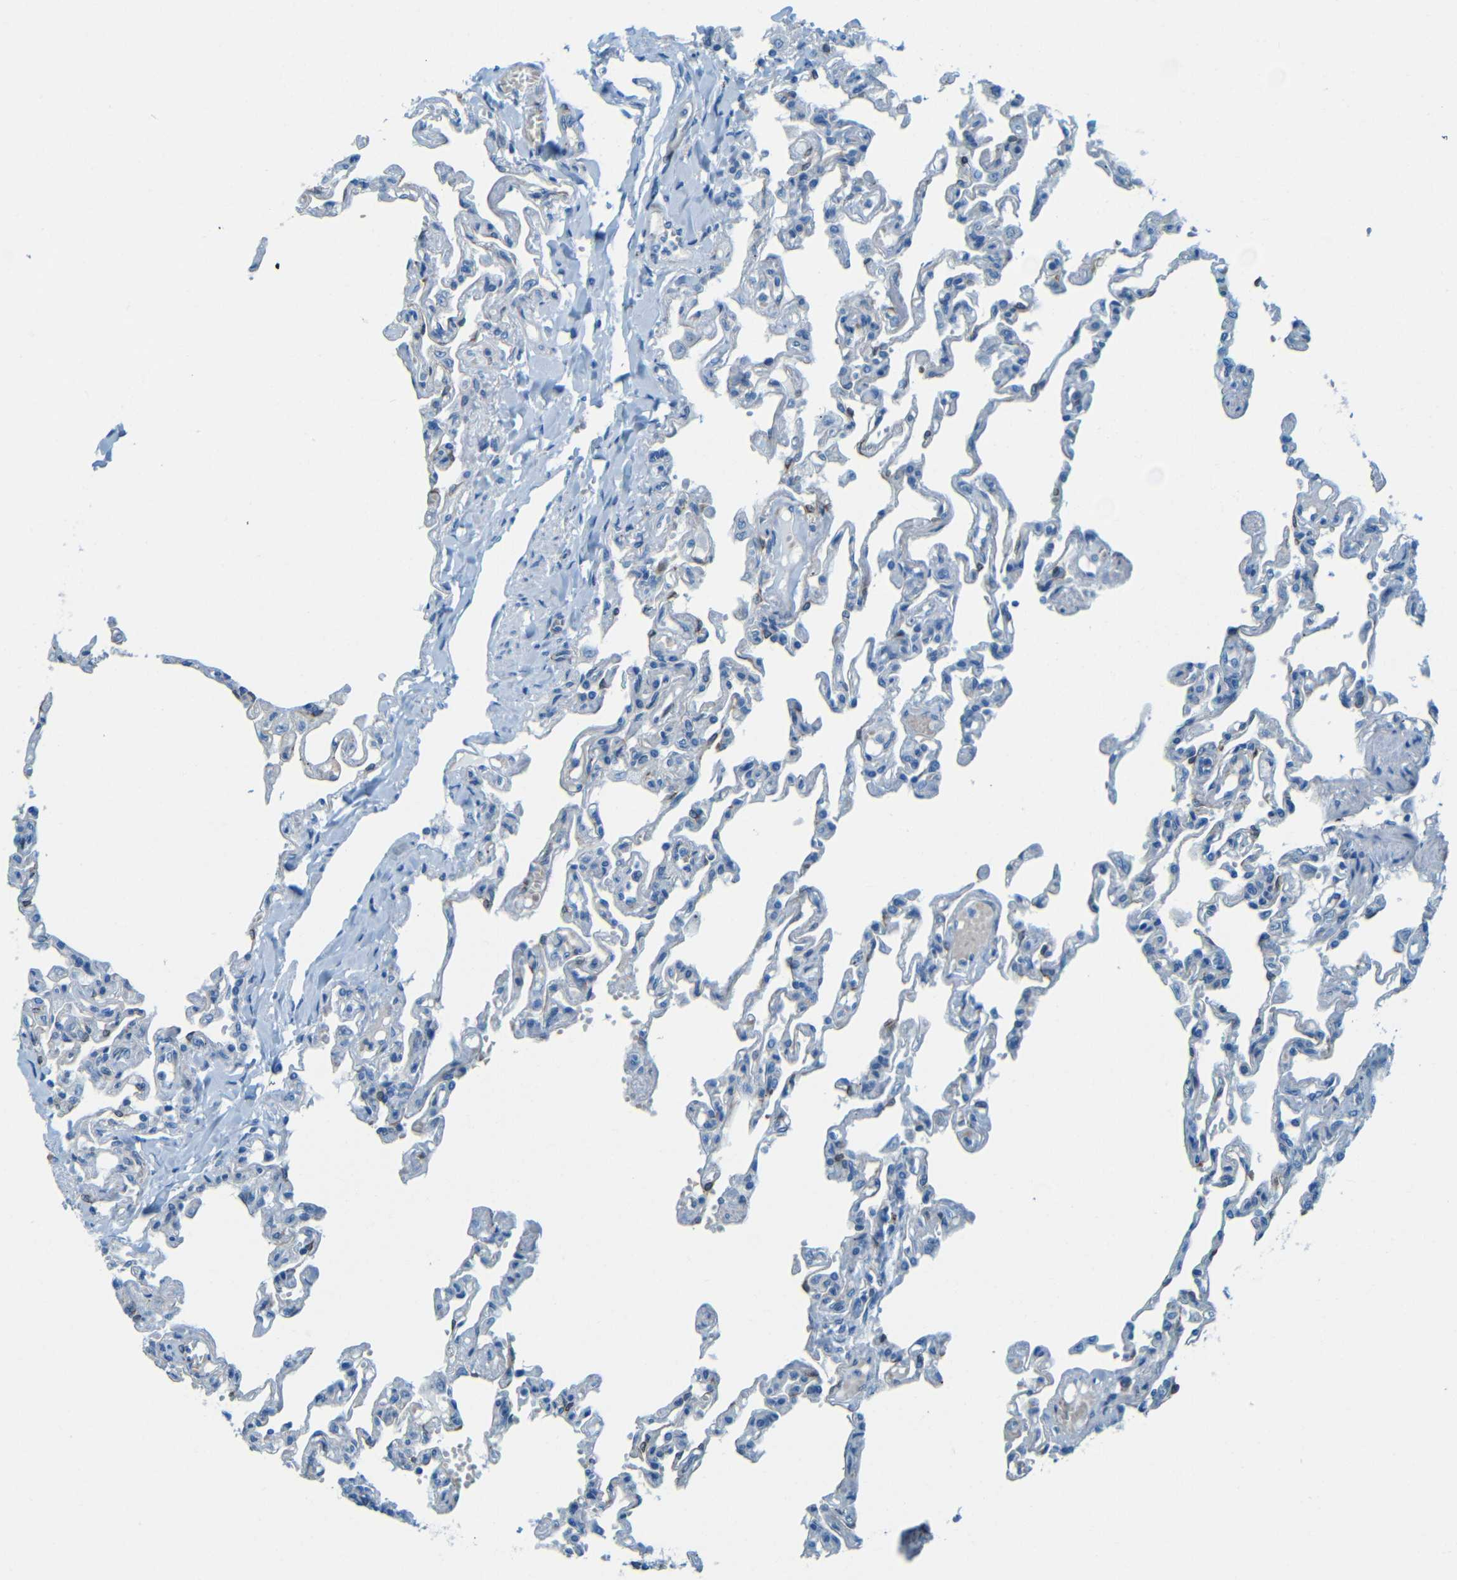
{"staining": {"intensity": "weak", "quantity": "25%-75%", "location": "cytoplasmic/membranous"}, "tissue": "lung", "cell_type": "Alveolar cells", "image_type": "normal", "snomed": [{"axis": "morphology", "description": "Normal tissue, NOS"}, {"axis": "topography", "description": "Lung"}], "caption": "This is a photomicrograph of immunohistochemistry staining of unremarkable lung, which shows weak positivity in the cytoplasmic/membranous of alveolar cells.", "gene": "MAP2", "patient": {"sex": "male", "age": 21}}